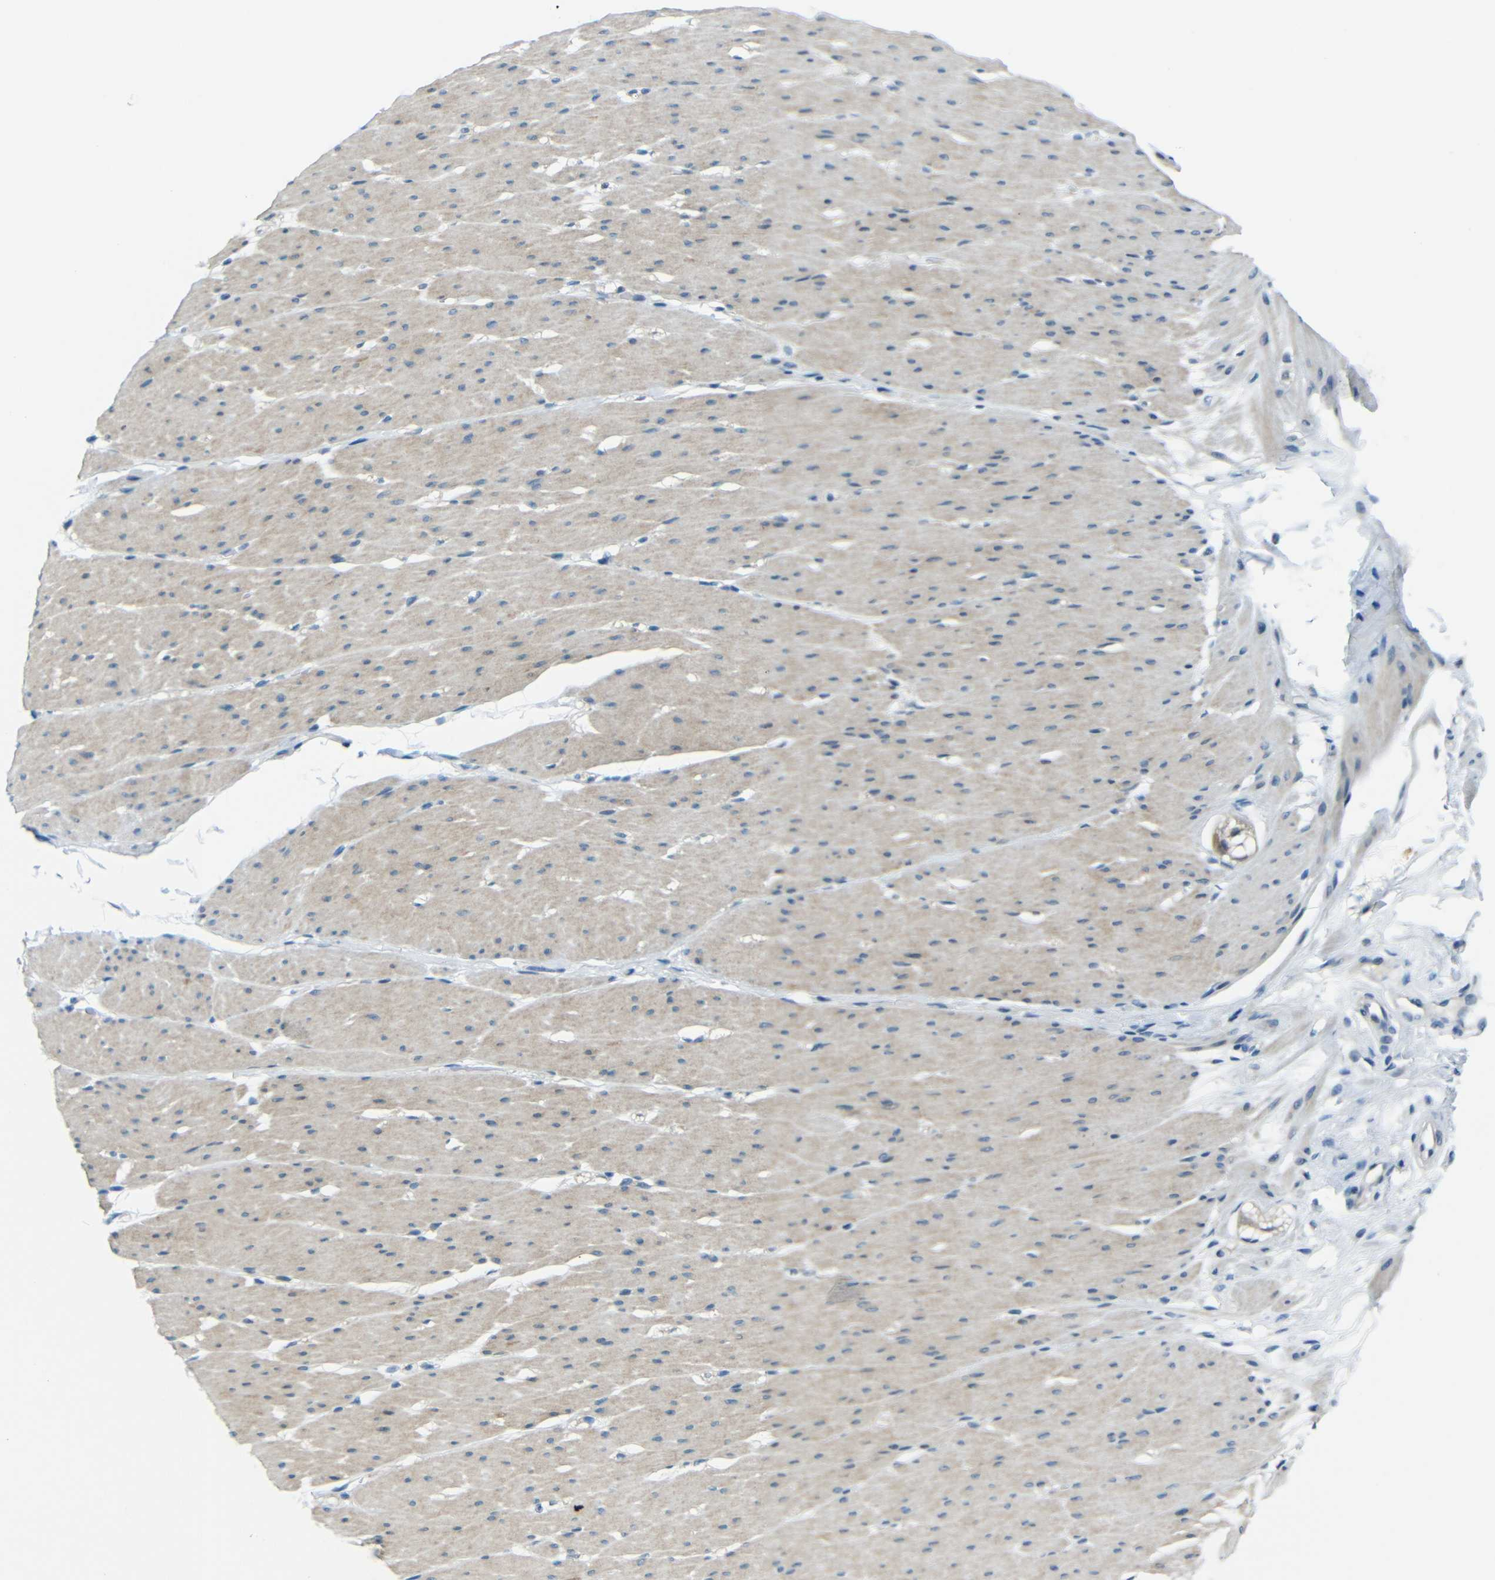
{"staining": {"intensity": "weak", "quantity": "25%-75%", "location": "cytoplasmic/membranous"}, "tissue": "smooth muscle", "cell_type": "Smooth muscle cells", "image_type": "normal", "snomed": [{"axis": "morphology", "description": "Normal tissue, NOS"}, {"axis": "topography", "description": "Smooth muscle"}, {"axis": "topography", "description": "Colon"}], "caption": "About 25%-75% of smooth muscle cells in normal human smooth muscle exhibit weak cytoplasmic/membranous protein expression as visualized by brown immunohistochemical staining.", "gene": "ANKRD22", "patient": {"sex": "male", "age": 67}}